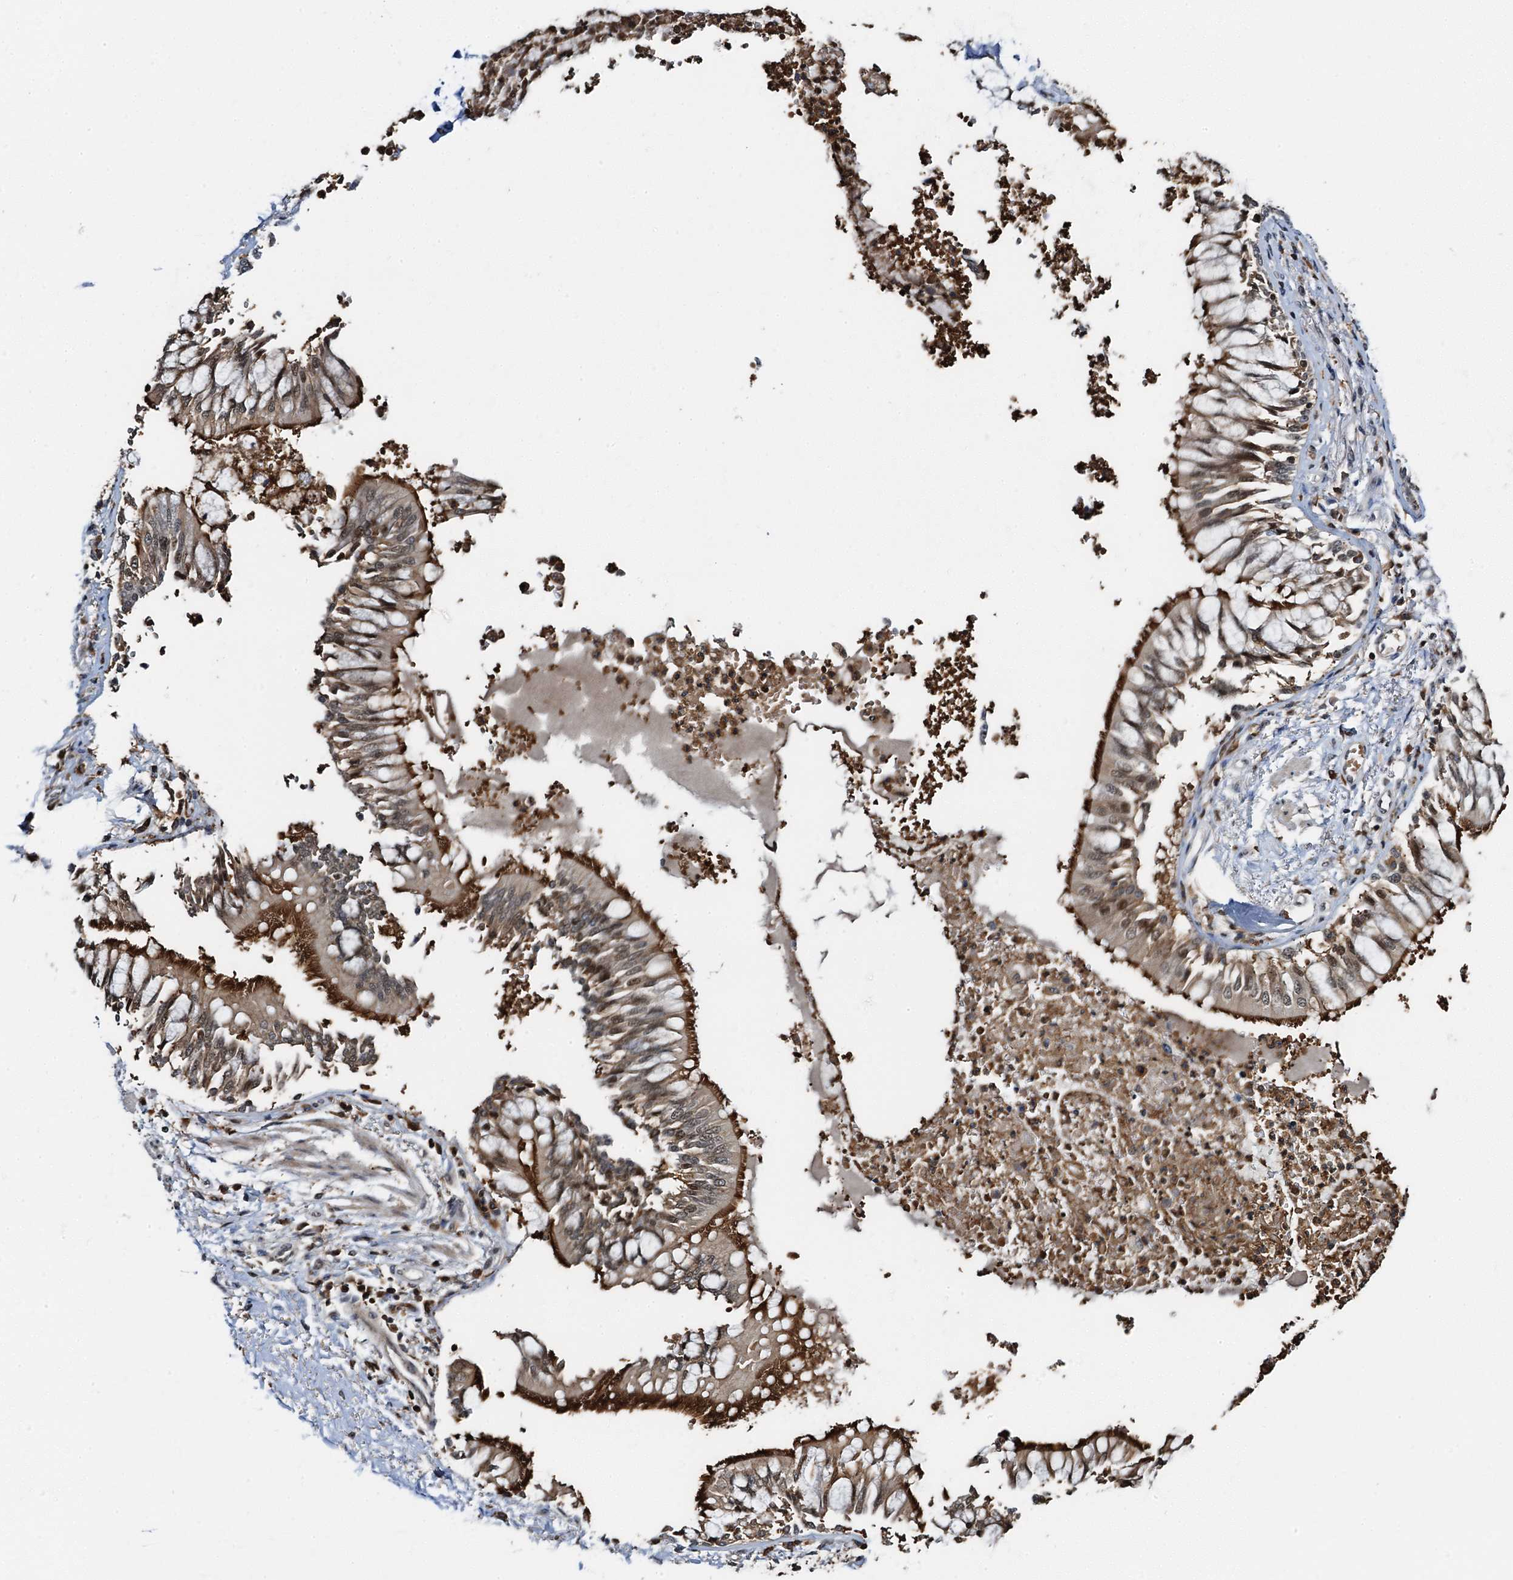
{"staining": {"intensity": "strong", "quantity": "25%-75%", "location": "cytoplasmic/membranous,nuclear"}, "tissue": "bronchus", "cell_type": "Respiratory epithelial cells", "image_type": "normal", "snomed": [{"axis": "morphology", "description": "Normal tissue, NOS"}, {"axis": "topography", "description": "Cartilage tissue"}, {"axis": "topography", "description": "Bronchus"}, {"axis": "topography", "description": "Lung"}], "caption": "Immunohistochemical staining of benign bronchus demonstrates 25%-75% levels of strong cytoplasmic/membranous,nuclear protein positivity in approximately 25%-75% of respiratory epithelial cells.", "gene": "ZNF609", "patient": {"sex": "female", "age": 49}}